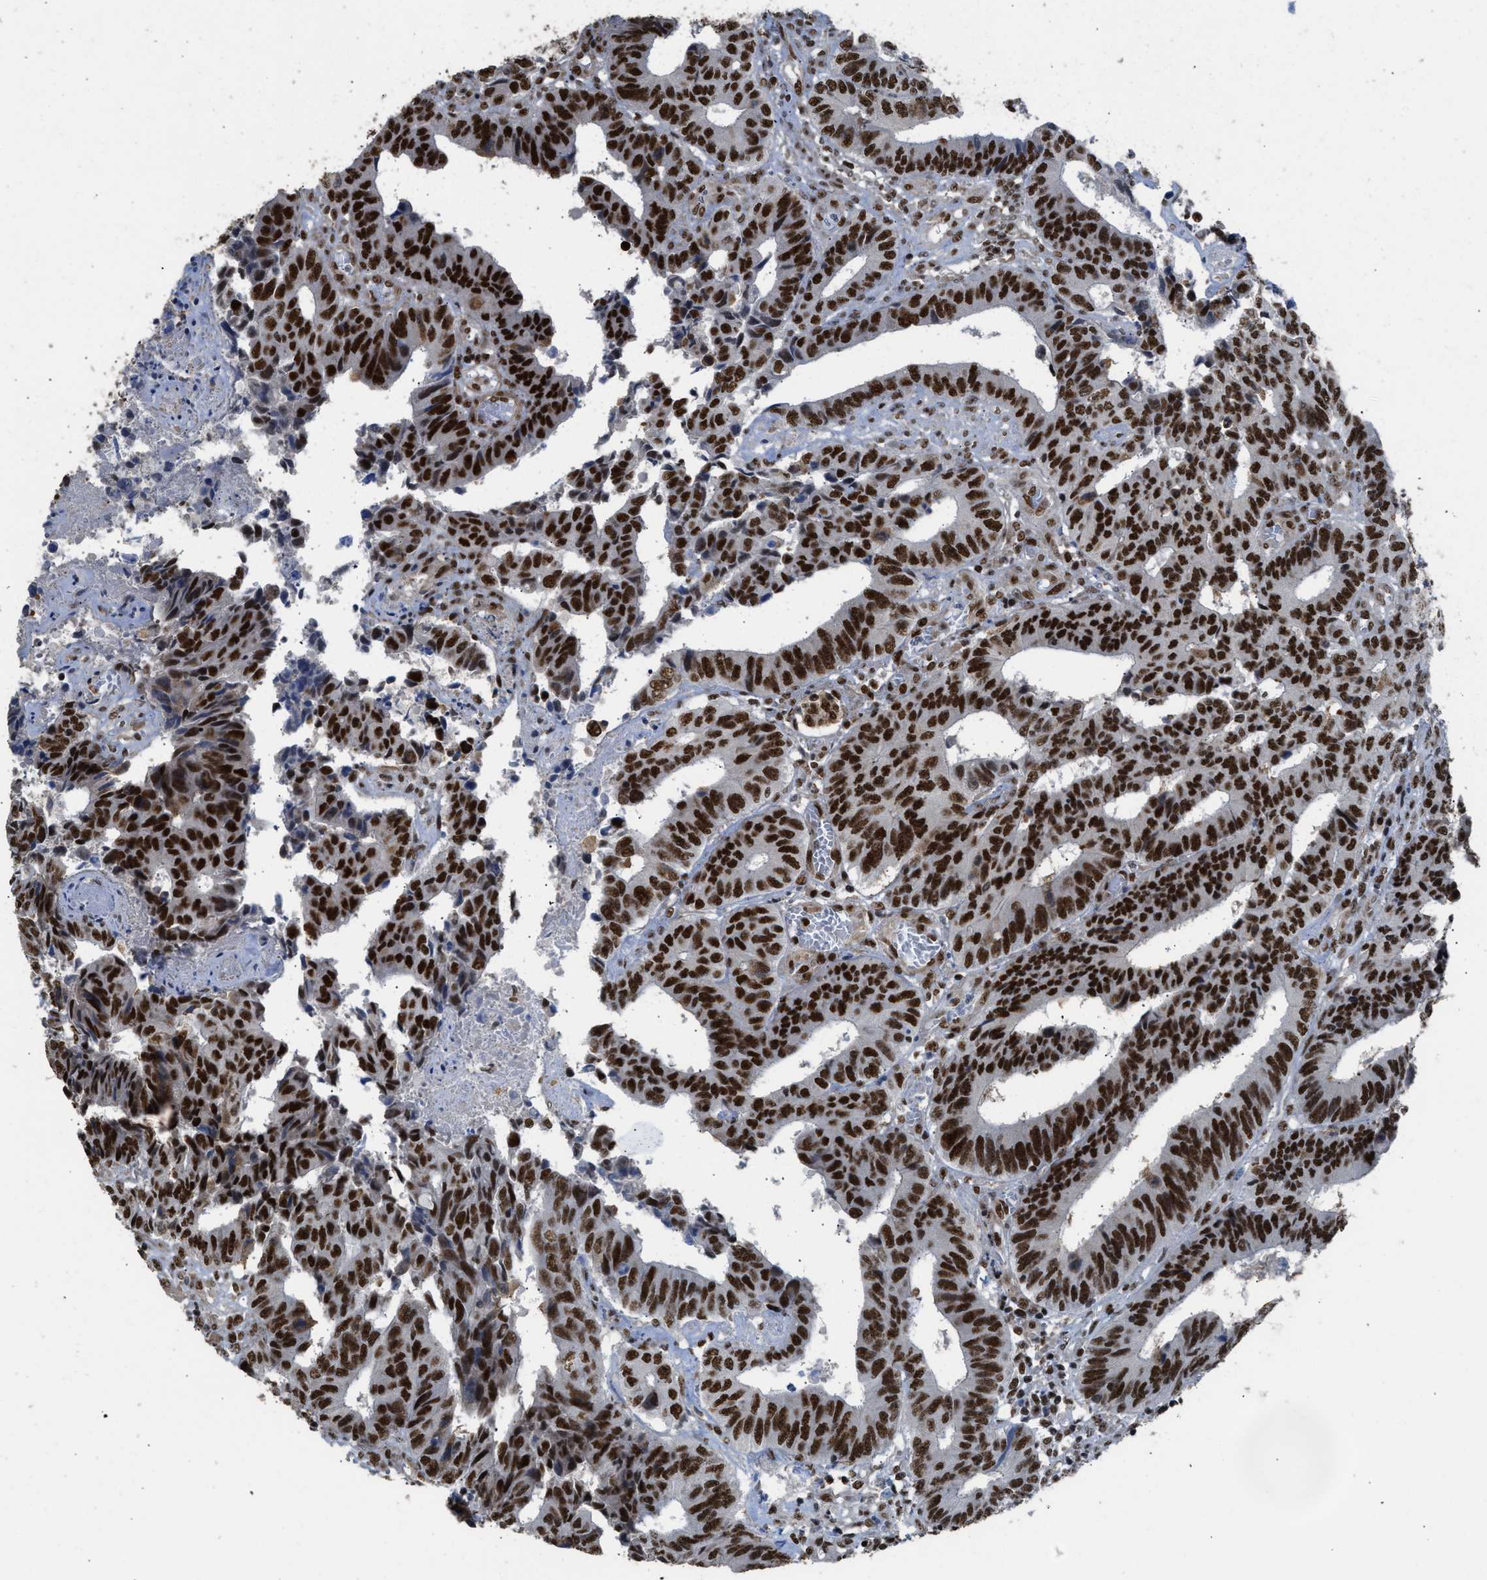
{"staining": {"intensity": "strong", "quantity": ">75%", "location": "nuclear"}, "tissue": "colorectal cancer", "cell_type": "Tumor cells", "image_type": "cancer", "snomed": [{"axis": "morphology", "description": "Adenocarcinoma, NOS"}, {"axis": "topography", "description": "Rectum"}], "caption": "This image exhibits immunohistochemistry staining of colorectal cancer (adenocarcinoma), with high strong nuclear staining in approximately >75% of tumor cells.", "gene": "SCAF4", "patient": {"sex": "male", "age": 84}}